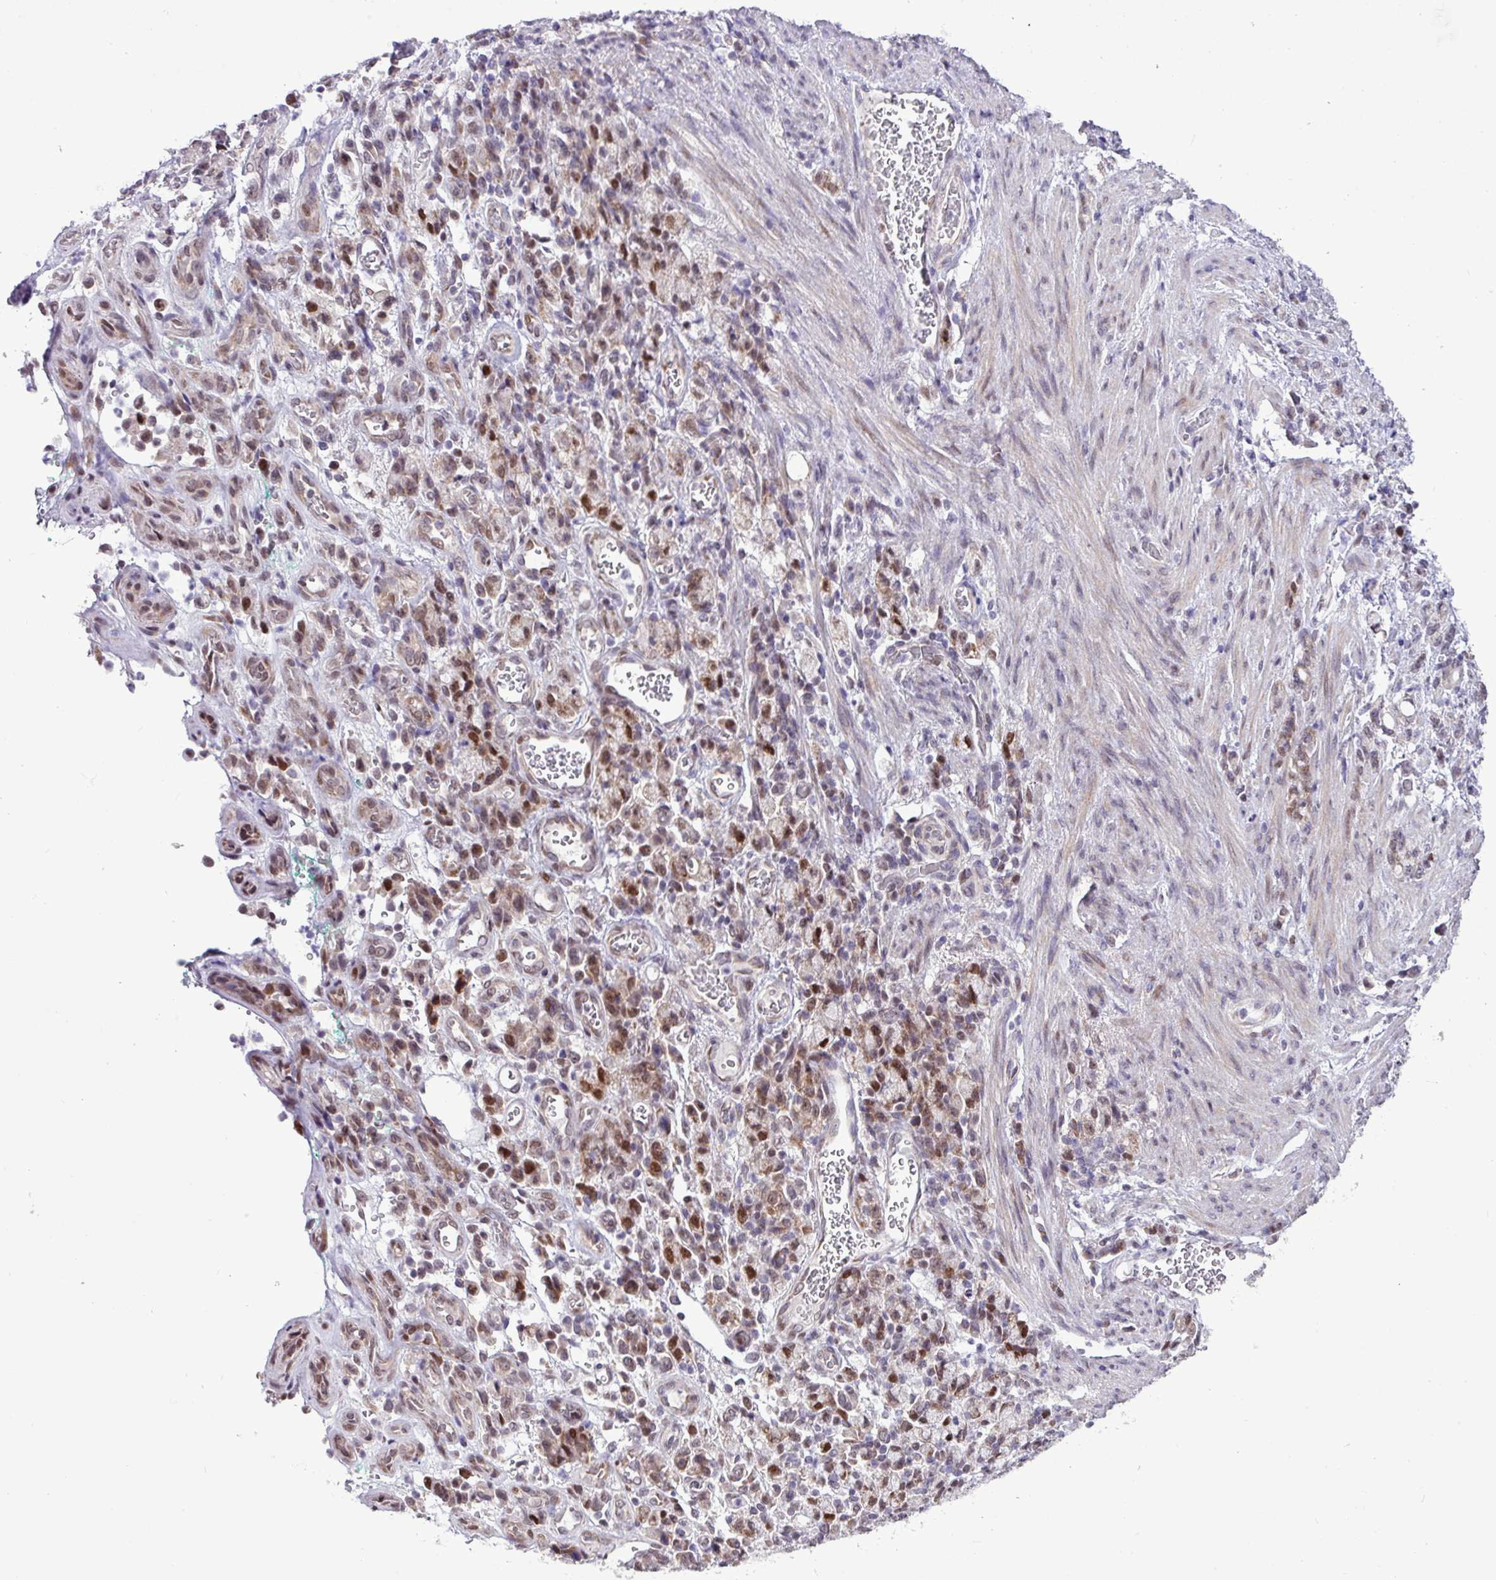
{"staining": {"intensity": "moderate", "quantity": "25%-75%", "location": "nuclear"}, "tissue": "stomach cancer", "cell_type": "Tumor cells", "image_type": "cancer", "snomed": [{"axis": "morphology", "description": "Adenocarcinoma, NOS"}, {"axis": "topography", "description": "Stomach"}], "caption": "Immunohistochemical staining of human adenocarcinoma (stomach) reveals moderate nuclear protein staining in about 25%-75% of tumor cells.", "gene": "ZNF354A", "patient": {"sex": "male", "age": 77}}